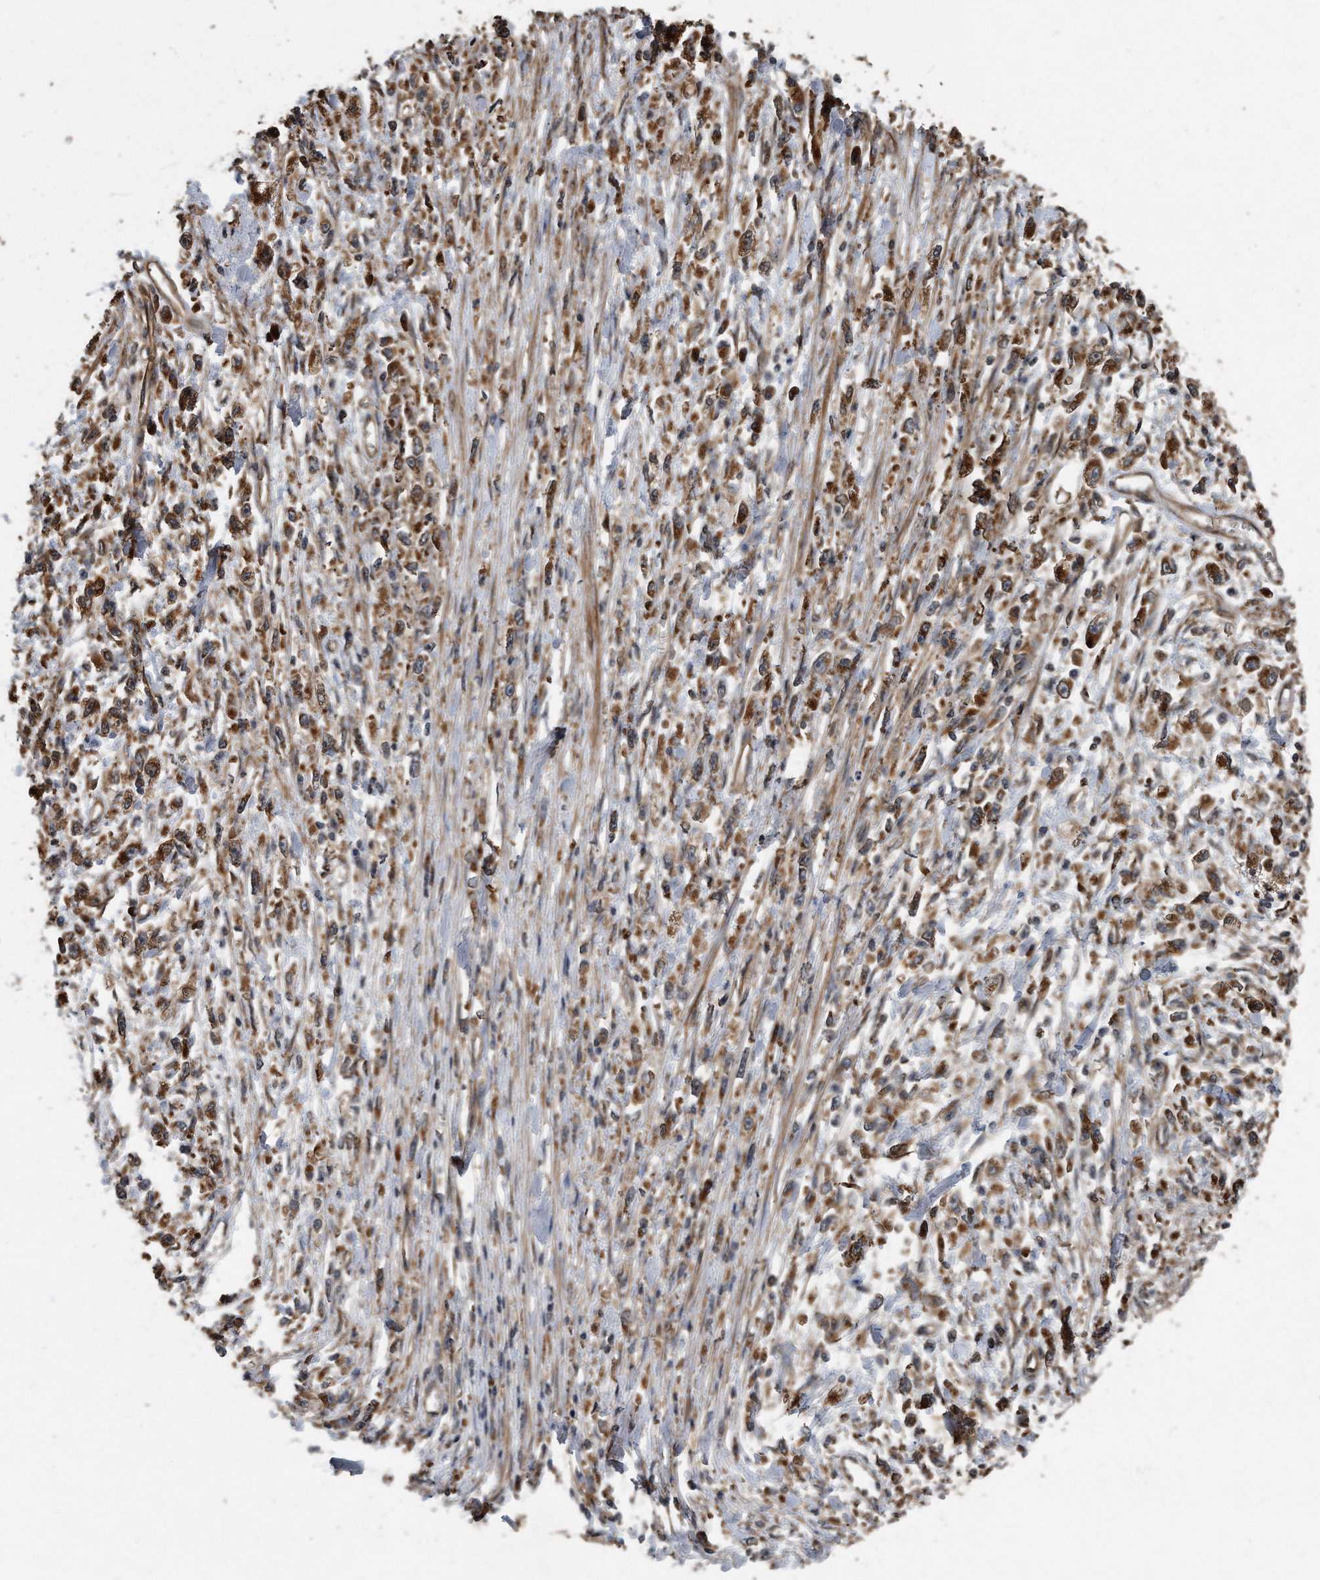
{"staining": {"intensity": "moderate", "quantity": ">75%", "location": "cytoplasmic/membranous"}, "tissue": "stomach cancer", "cell_type": "Tumor cells", "image_type": "cancer", "snomed": [{"axis": "morphology", "description": "Adenocarcinoma, NOS"}, {"axis": "topography", "description": "Stomach"}], "caption": "Immunohistochemical staining of human adenocarcinoma (stomach) exhibits moderate cytoplasmic/membranous protein expression in about >75% of tumor cells.", "gene": "FAM136A", "patient": {"sex": "female", "age": 59}}